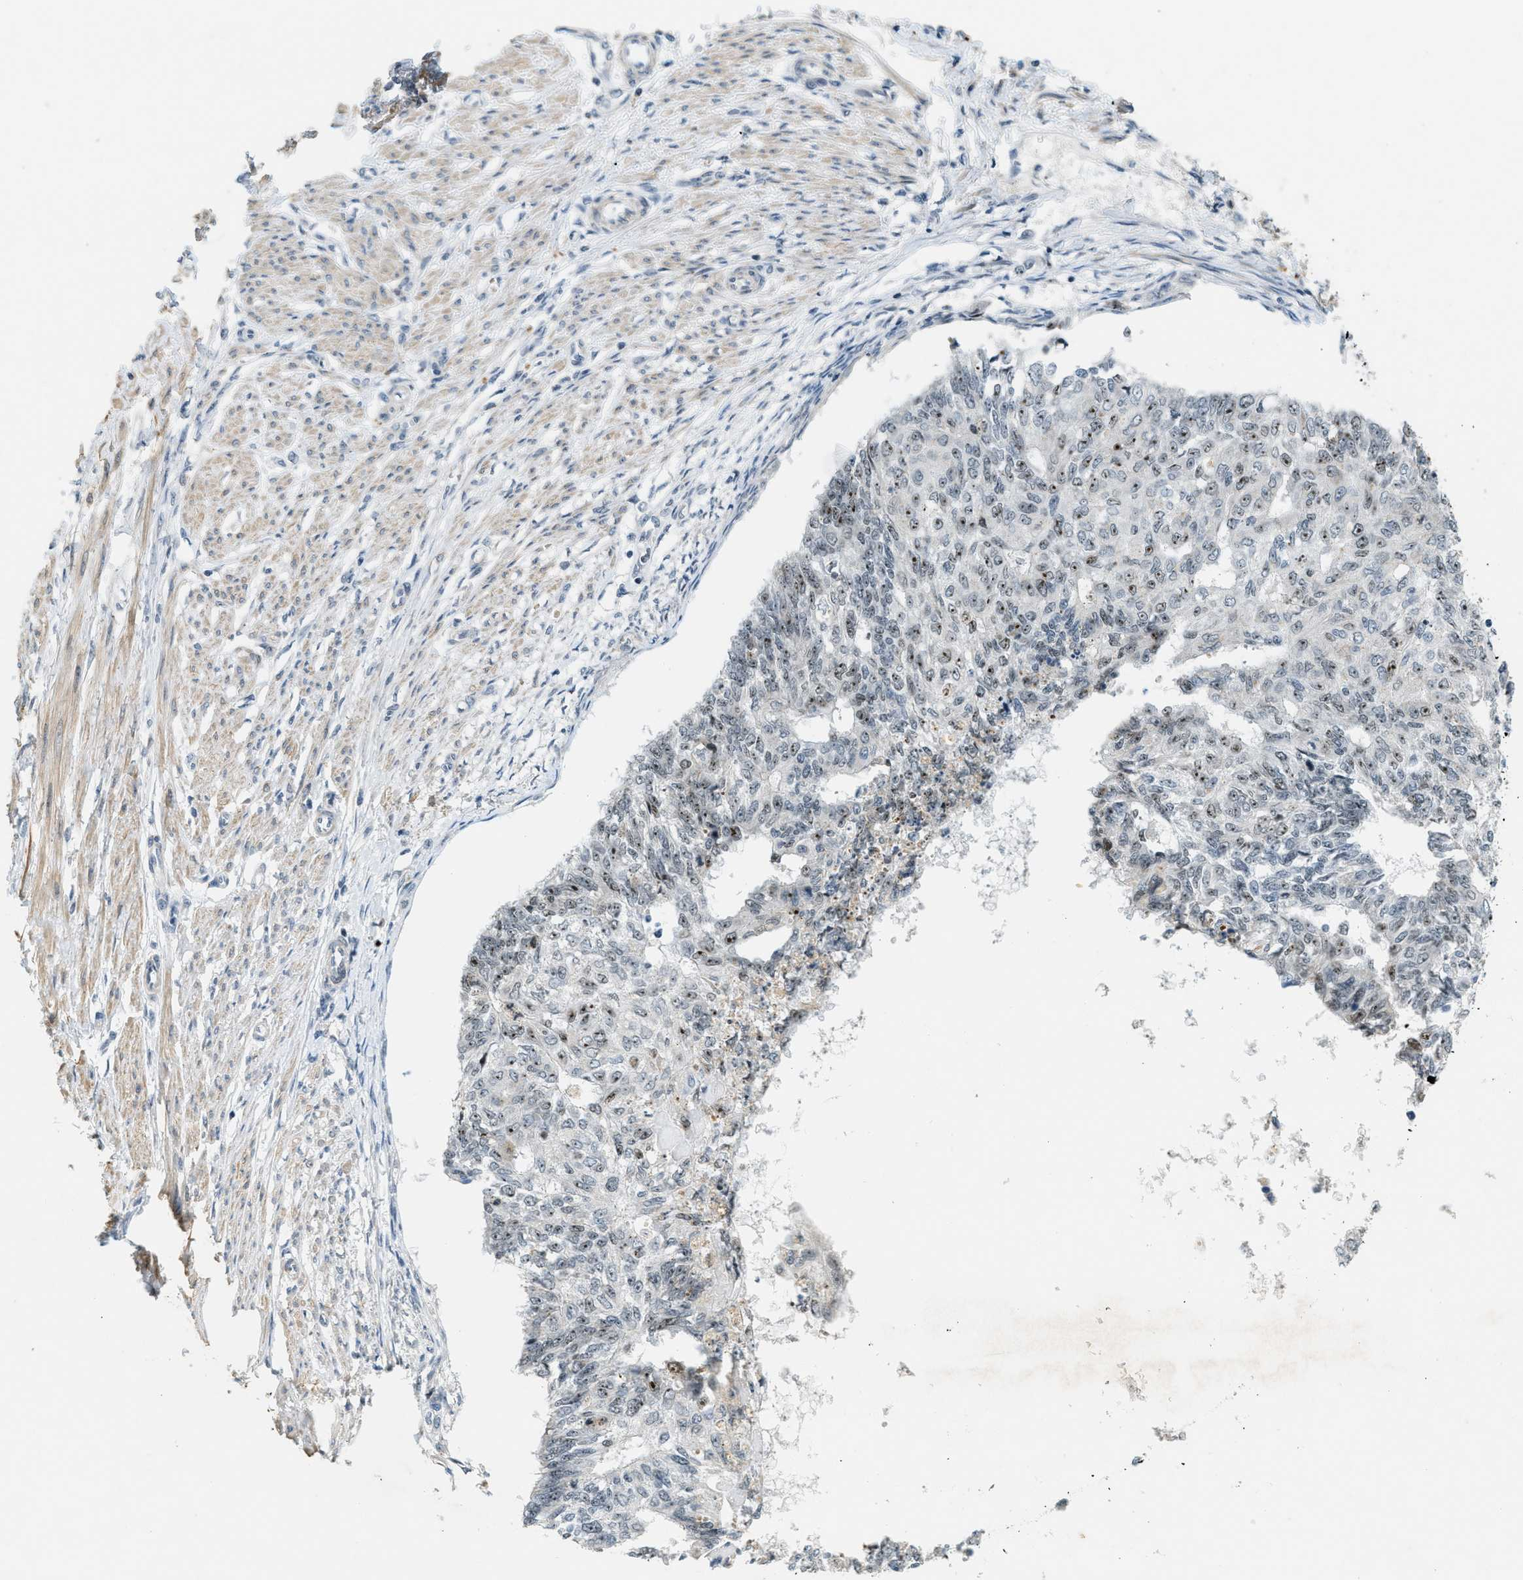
{"staining": {"intensity": "moderate", "quantity": ">75%", "location": "nuclear"}, "tissue": "endometrial cancer", "cell_type": "Tumor cells", "image_type": "cancer", "snomed": [{"axis": "morphology", "description": "Adenocarcinoma, NOS"}, {"axis": "topography", "description": "Endometrium"}], "caption": "Tumor cells reveal medium levels of moderate nuclear positivity in about >75% of cells in adenocarcinoma (endometrial).", "gene": "DDX47", "patient": {"sex": "female", "age": 32}}